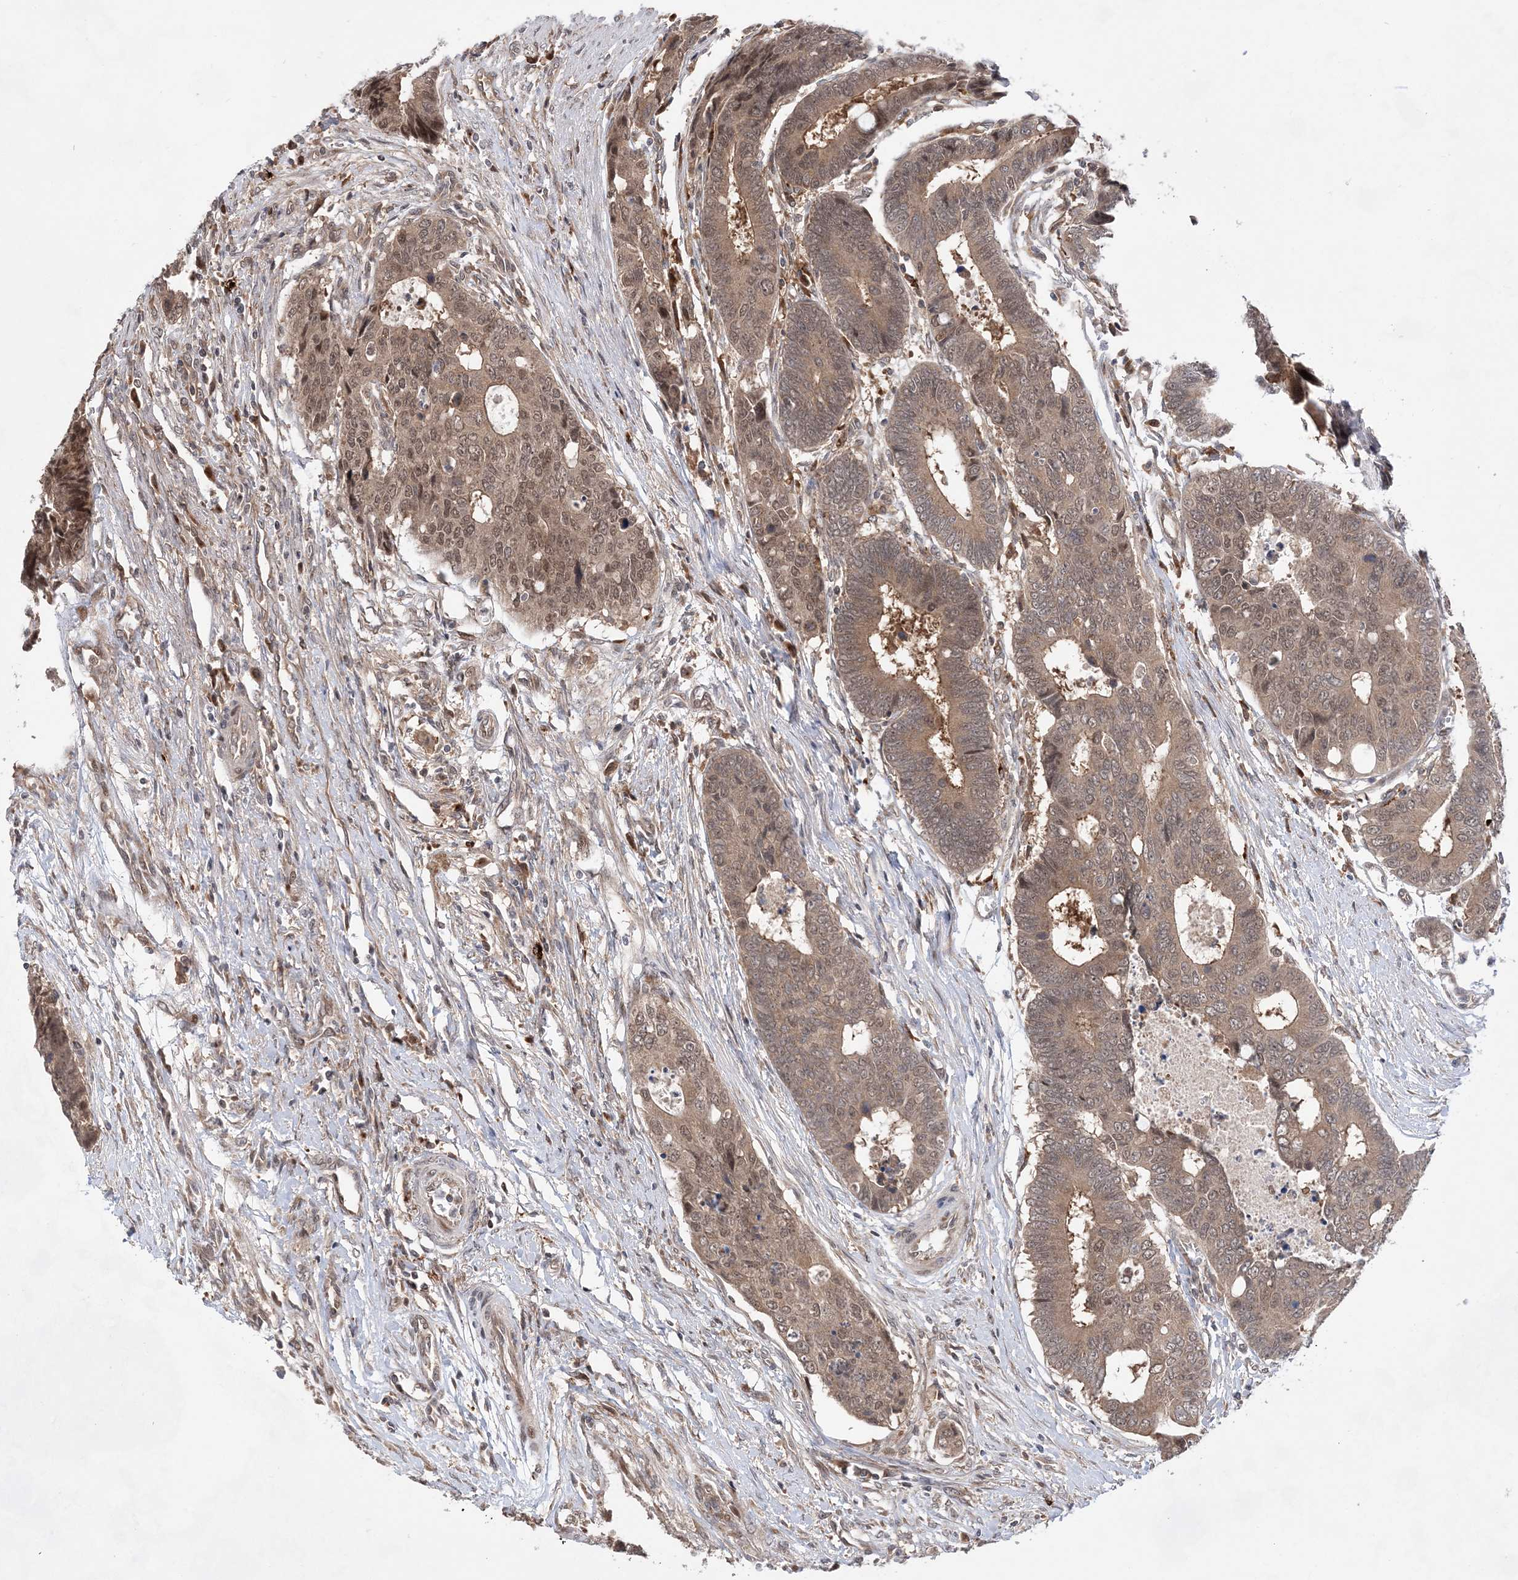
{"staining": {"intensity": "moderate", "quantity": ">75%", "location": "cytoplasmic/membranous,nuclear"}, "tissue": "colorectal cancer", "cell_type": "Tumor cells", "image_type": "cancer", "snomed": [{"axis": "morphology", "description": "Adenocarcinoma, NOS"}, {"axis": "topography", "description": "Rectum"}], "caption": "Colorectal adenocarcinoma stained with a protein marker displays moderate staining in tumor cells.", "gene": "ANAPC15", "patient": {"sex": "male", "age": 84}}